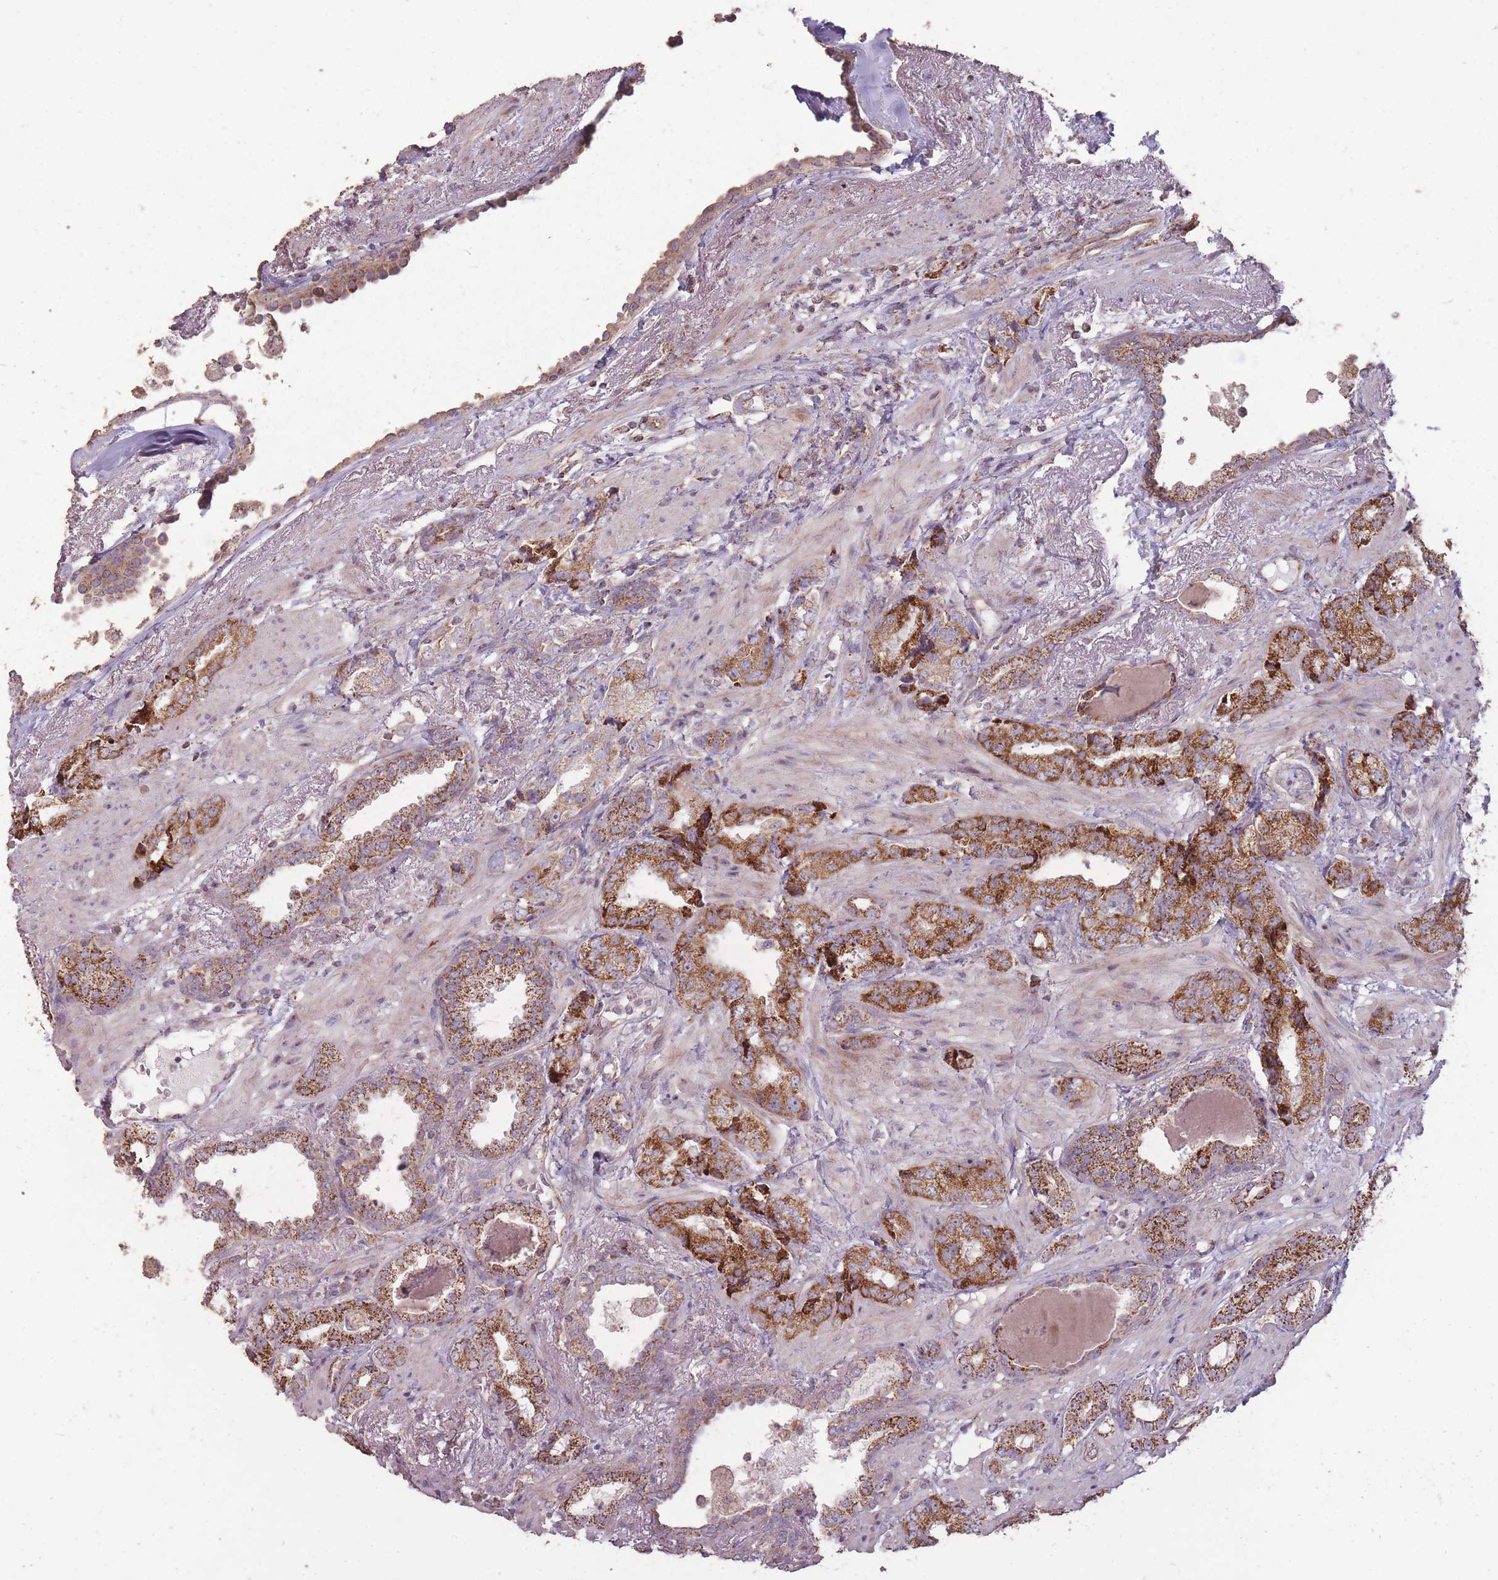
{"staining": {"intensity": "strong", "quantity": ">75%", "location": "cytoplasmic/membranous"}, "tissue": "prostate cancer", "cell_type": "Tumor cells", "image_type": "cancer", "snomed": [{"axis": "morphology", "description": "Adenocarcinoma, High grade"}, {"axis": "topography", "description": "Prostate"}], "caption": "This is an image of IHC staining of prostate cancer (high-grade adenocarcinoma), which shows strong positivity in the cytoplasmic/membranous of tumor cells.", "gene": "CNOT8", "patient": {"sex": "male", "age": 71}}